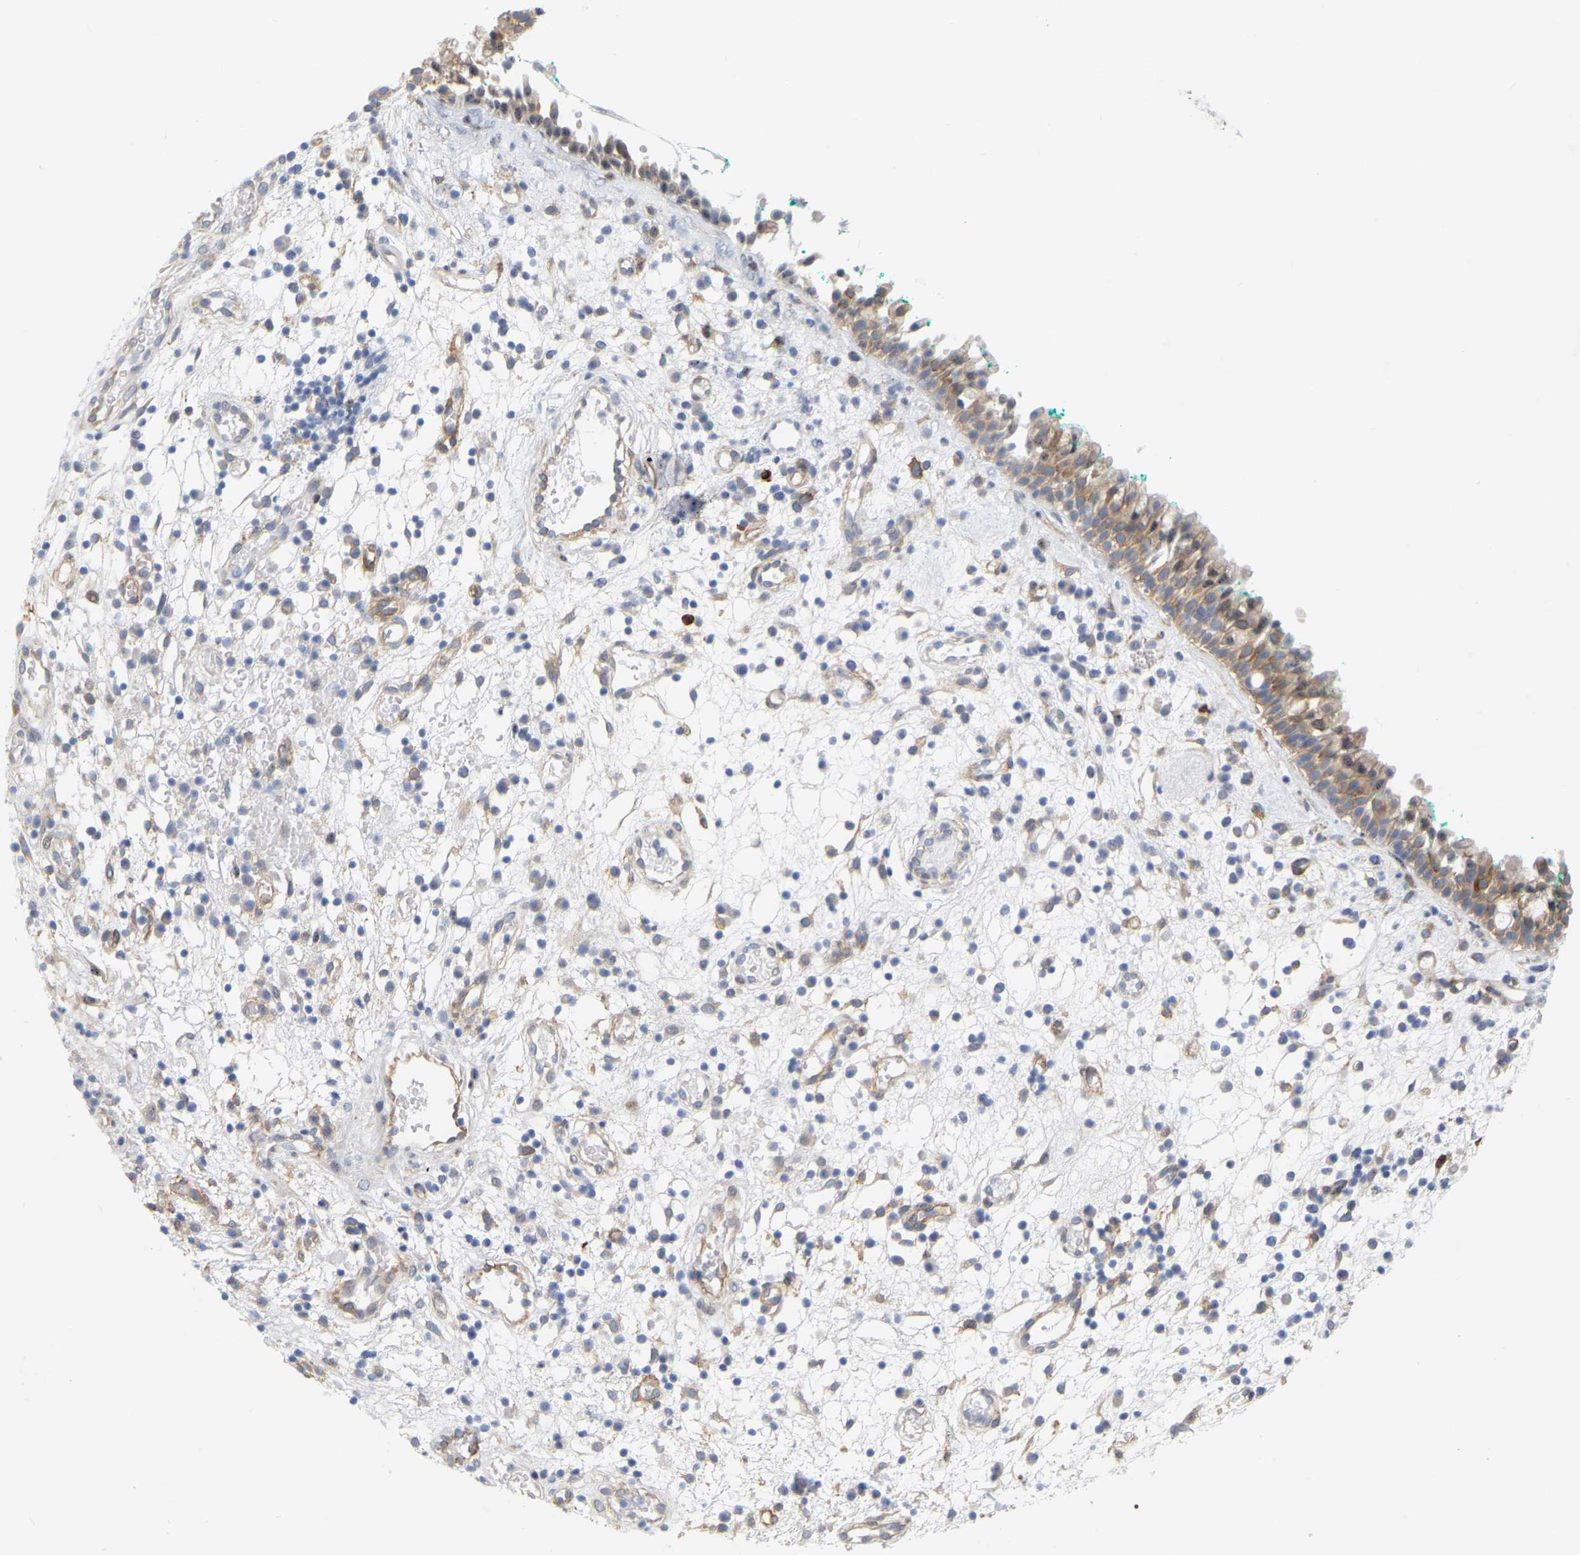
{"staining": {"intensity": "moderate", "quantity": "25%-75%", "location": "cytoplasmic/membranous"}, "tissue": "nasopharynx", "cell_type": "Respiratory epithelial cells", "image_type": "normal", "snomed": [{"axis": "morphology", "description": "Normal tissue, NOS"}, {"axis": "morphology", "description": "Basal cell carcinoma"}, {"axis": "topography", "description": "Cartilage tissue"}, {"axis": "topography", "description": "Nasopharynx"}, {"axis": "topography", "description": "Oral tissue"}], "caption": "Unremarkable nasopharynx displays moderate cytoplasmic/membranous expression in approximately 25%-75% of respiratory epithelial cells Immunohistochemistry stains the protein in brown and the nuclei are stained blue..", "gene": "RAPH1", "patient": {"sex": "female", "age": 77}}